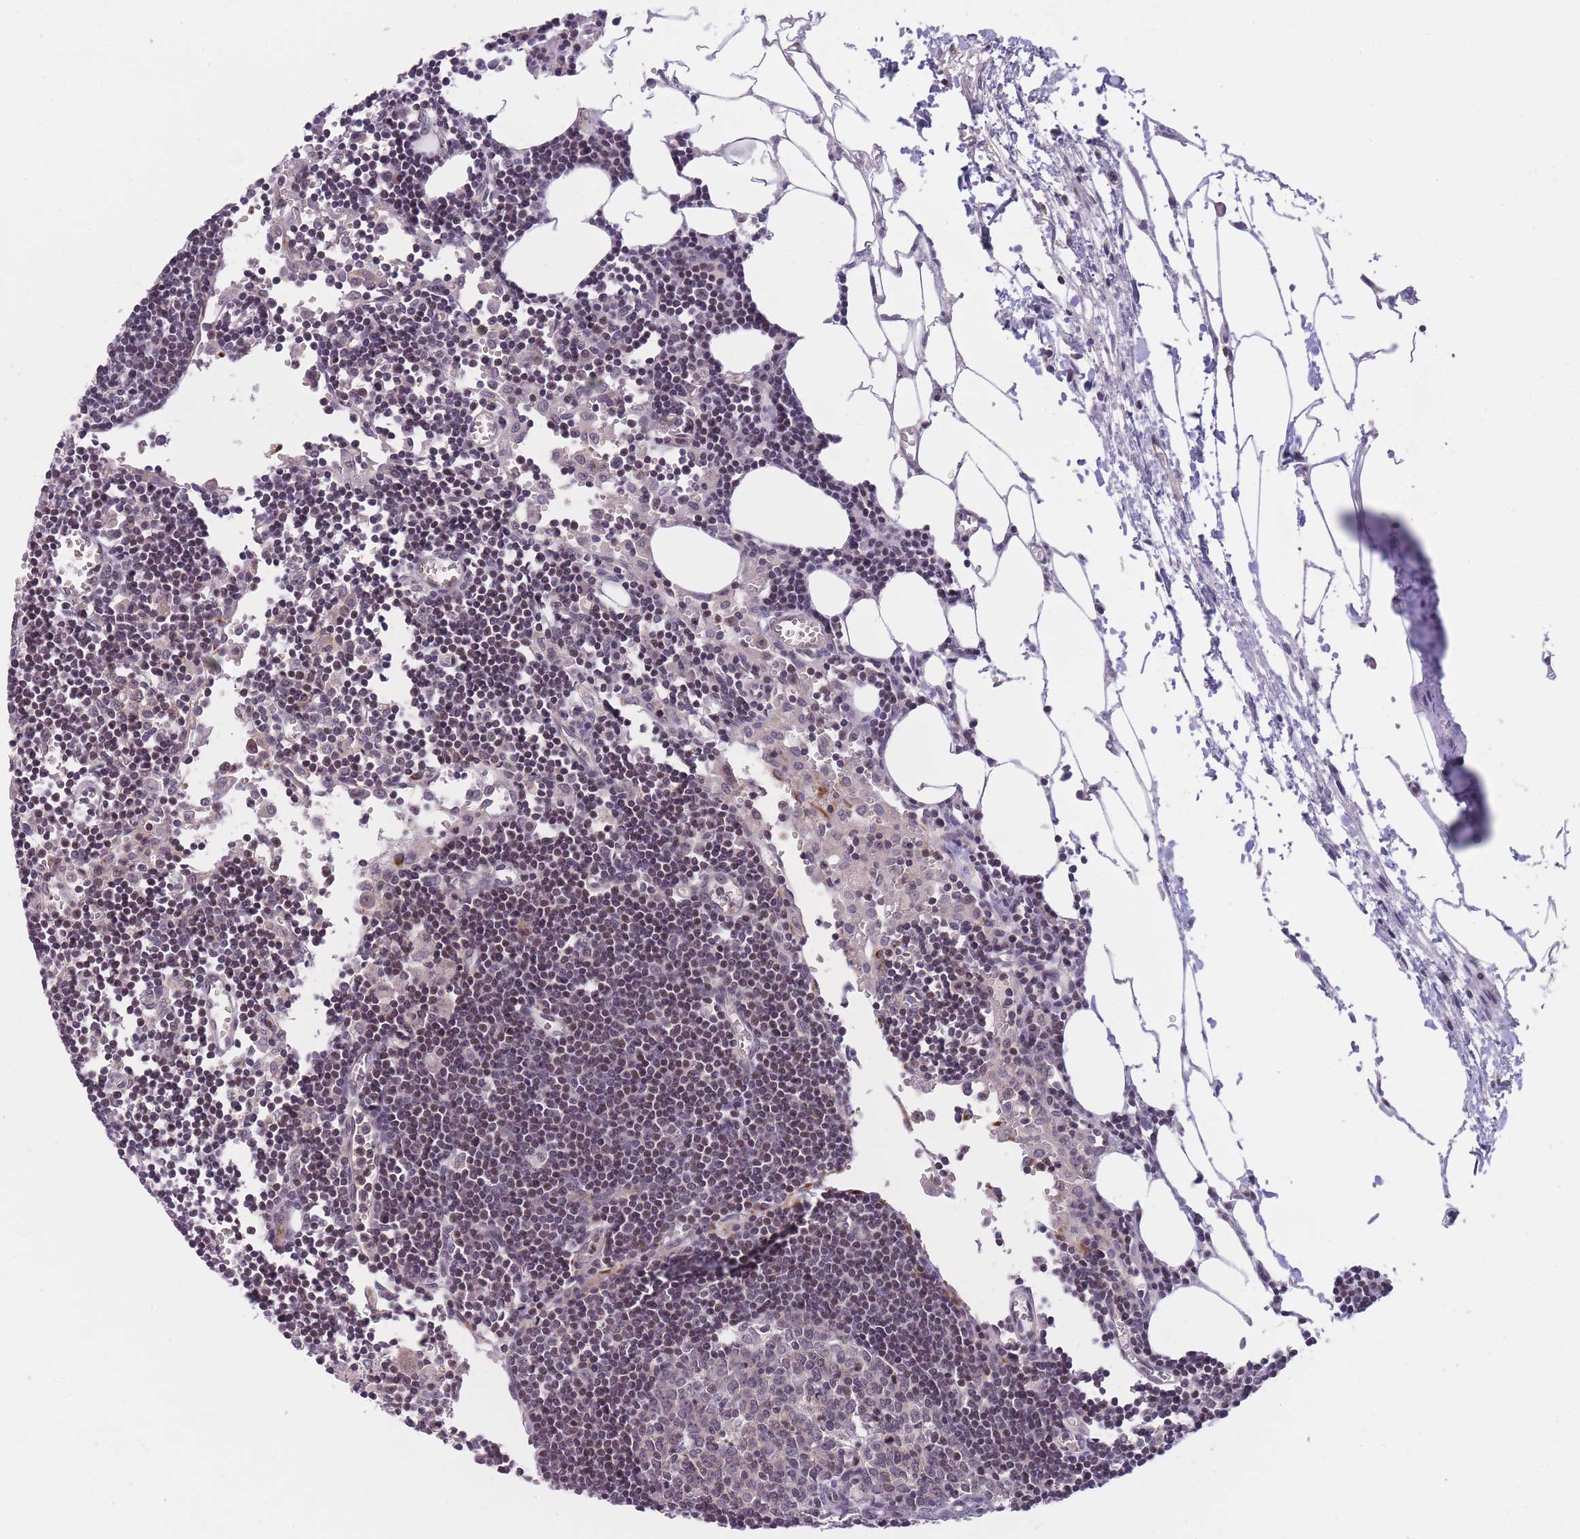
{"staining": {"intensity": "negative", "quantity": "none", "location": "none"}, "tissue": "lymph node", "cell_type": "Germinal center cells", "image_type": "normal", "snomed": [{"axis": "morphology", "description": "Normal tissue, NOS"}, {"axis": "topography", "description": "Lymph node"}], "caption": "Protein analysis of normal lymph node shows no significant expression in germinal center cells. (Brightfield microscopy of DAB (3,3'-diaminobenzidine) IHC at high magnification).", "gene": "SLC35F5", "patient": {"sex": "male", "age": 62}}